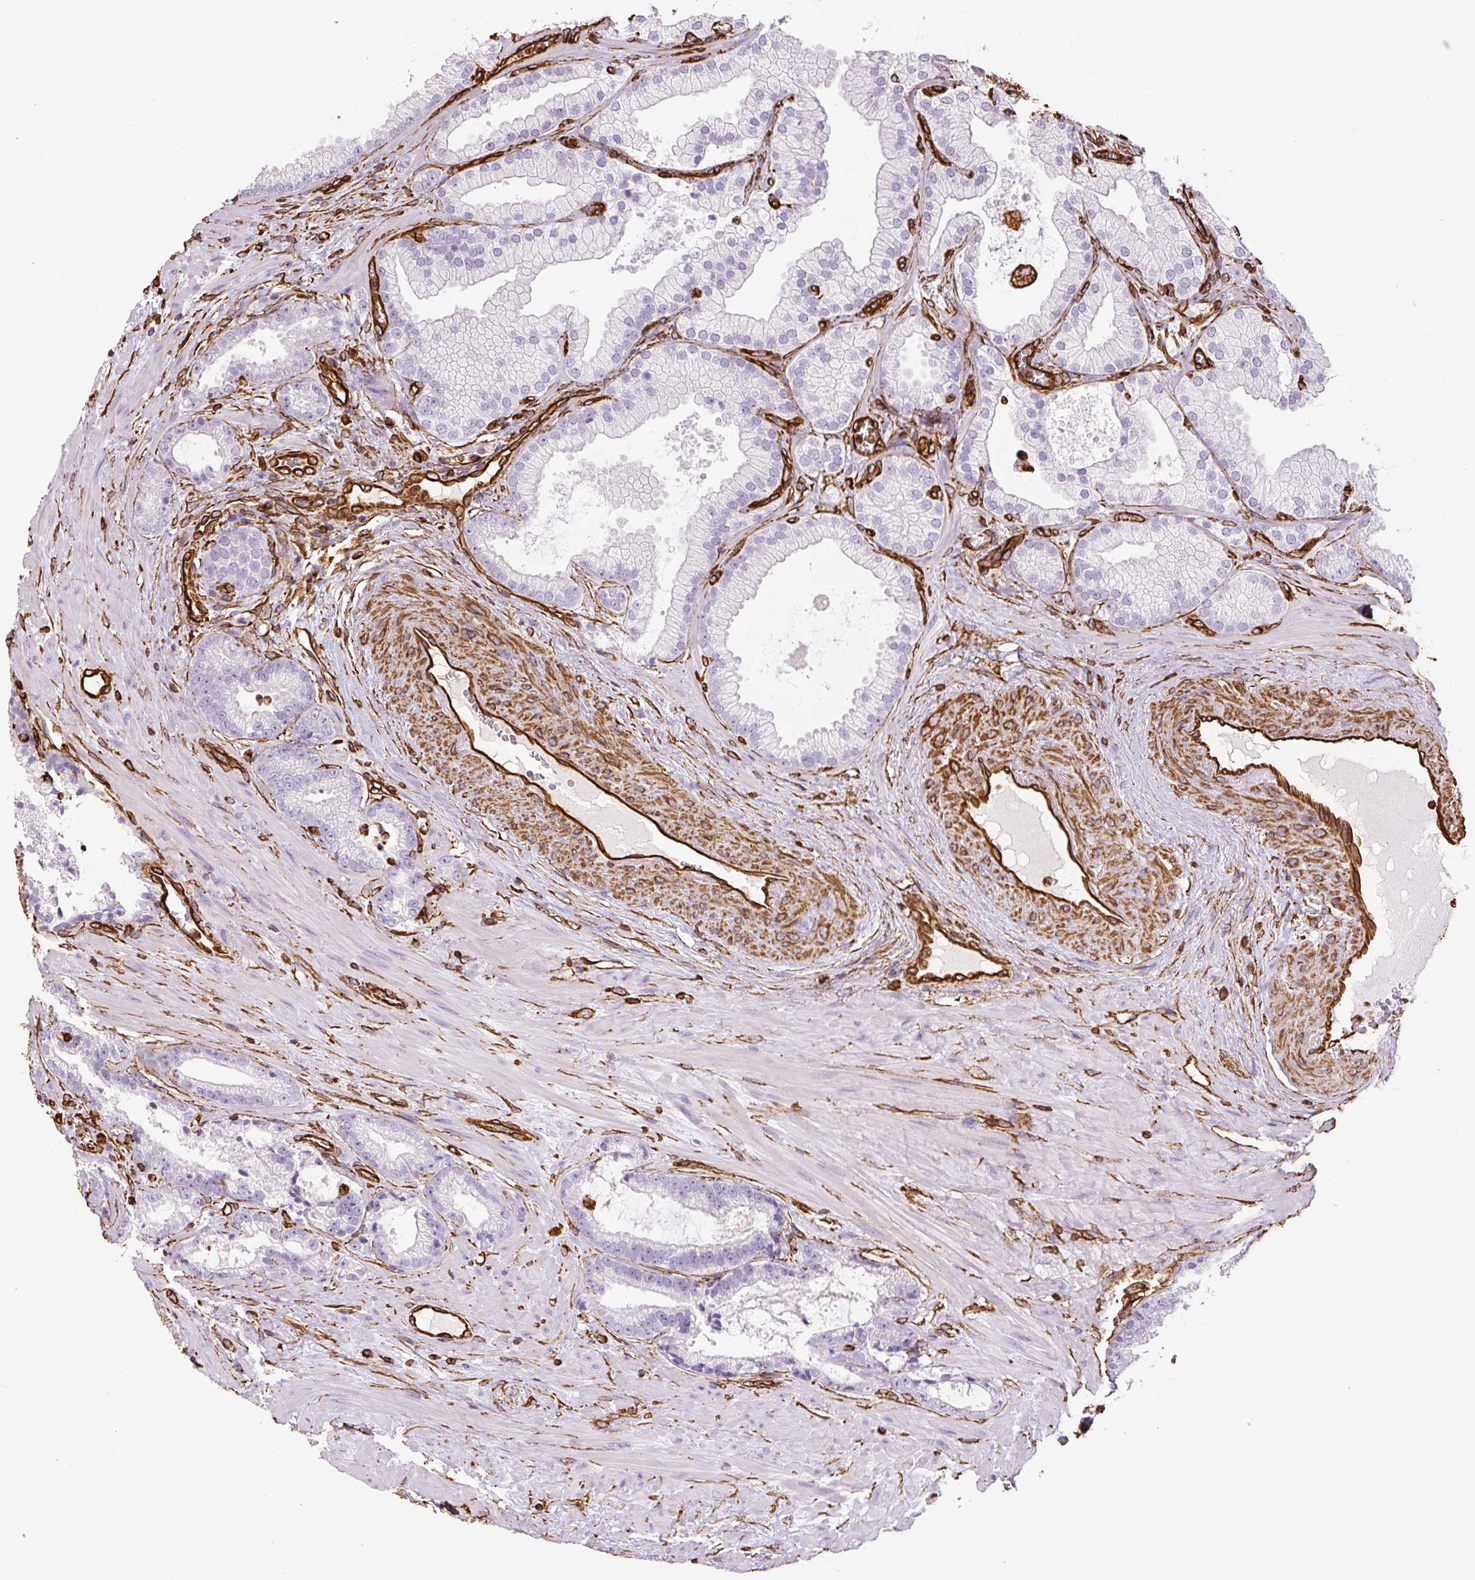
{"staining": {"intensity": "negative", "quantity": "none", "location": "none"}, "tissue": "prostate cancer", "cell_type": "Tumor cells", "image_type": "cancer", "snomed": [{"axis": "morphology", "description": "Adenocarcinoma, High grade"}, {"axis": "topography", "description": "Prostate"}], "caption": "Immunohistochemistry of adenocarcinoma (high-grade) (prostate) exhibits no expression in tumor cells. (IHC, brightfield microscopy, high magnification).", "gene": "VIM", "patient": {"sex": "male", "age": 68}}